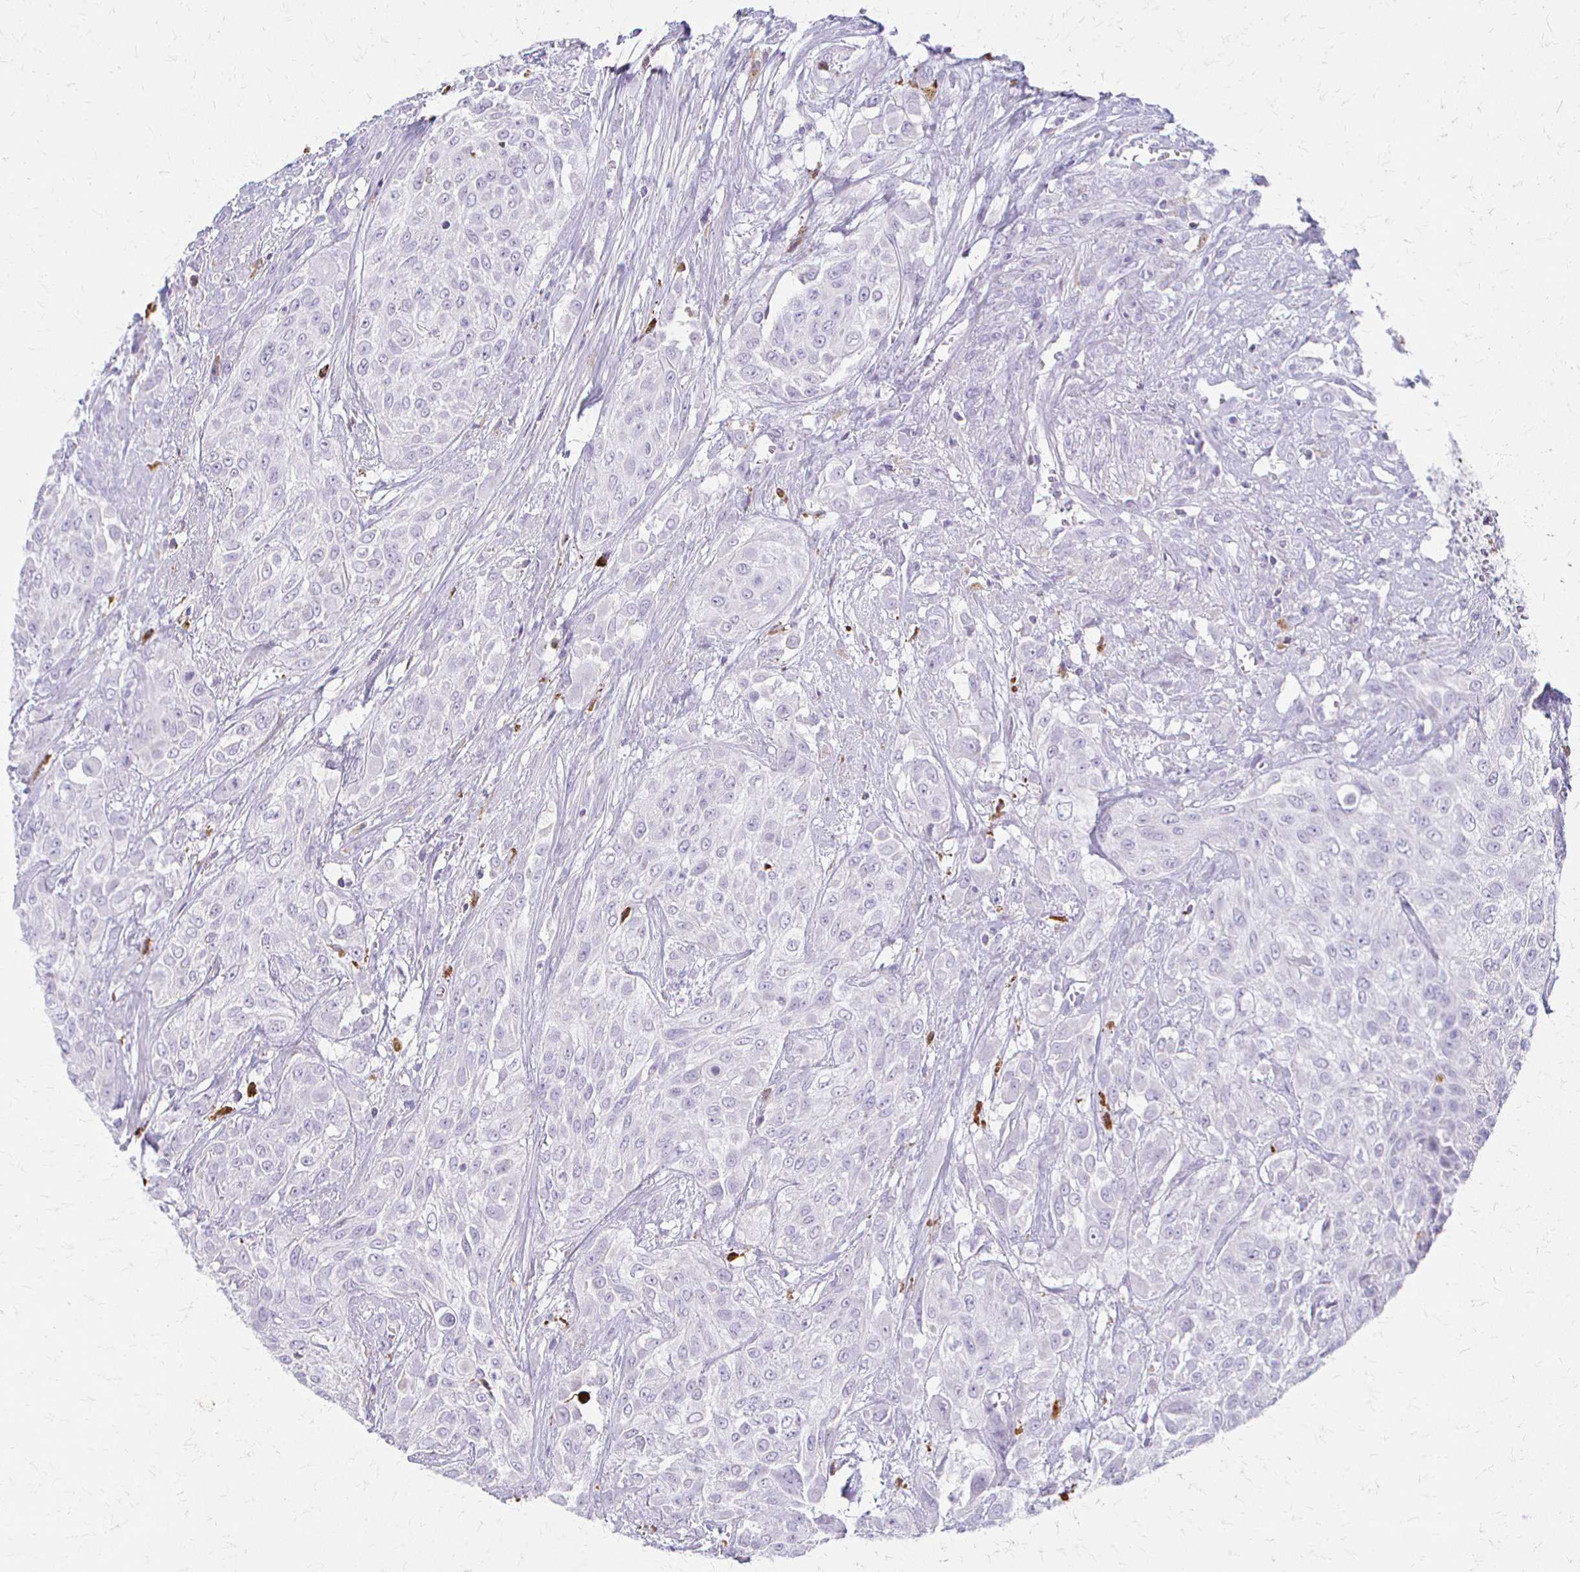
{"staining": {"intensity": "negative", "quantity": "none", "location": "none"}, "tissue": "urothelial cancer", "cell_type": "Tumor cells", "image_type": "cancer", "snomed": [{"axis": "morphology", "description": "Urothelial carcinoma, High grade"}, {"axis": "topography", "description": "Urinary bladder"}], "caption": "This histopathology image is of urothelial carcinoma (high-grade) stained with immunohistochemistry (IHC) to label a protein in brown with the nuclei are counter-stained blue. There is no positivity in tumor cells. The staining is performed using DAB (3,3'-diaminobenzidine) brown chromogen with nuclei counter-stained in using hematoxylin.", "gene": "ACP5", "patient": {"sex": "male", "age": 57}}